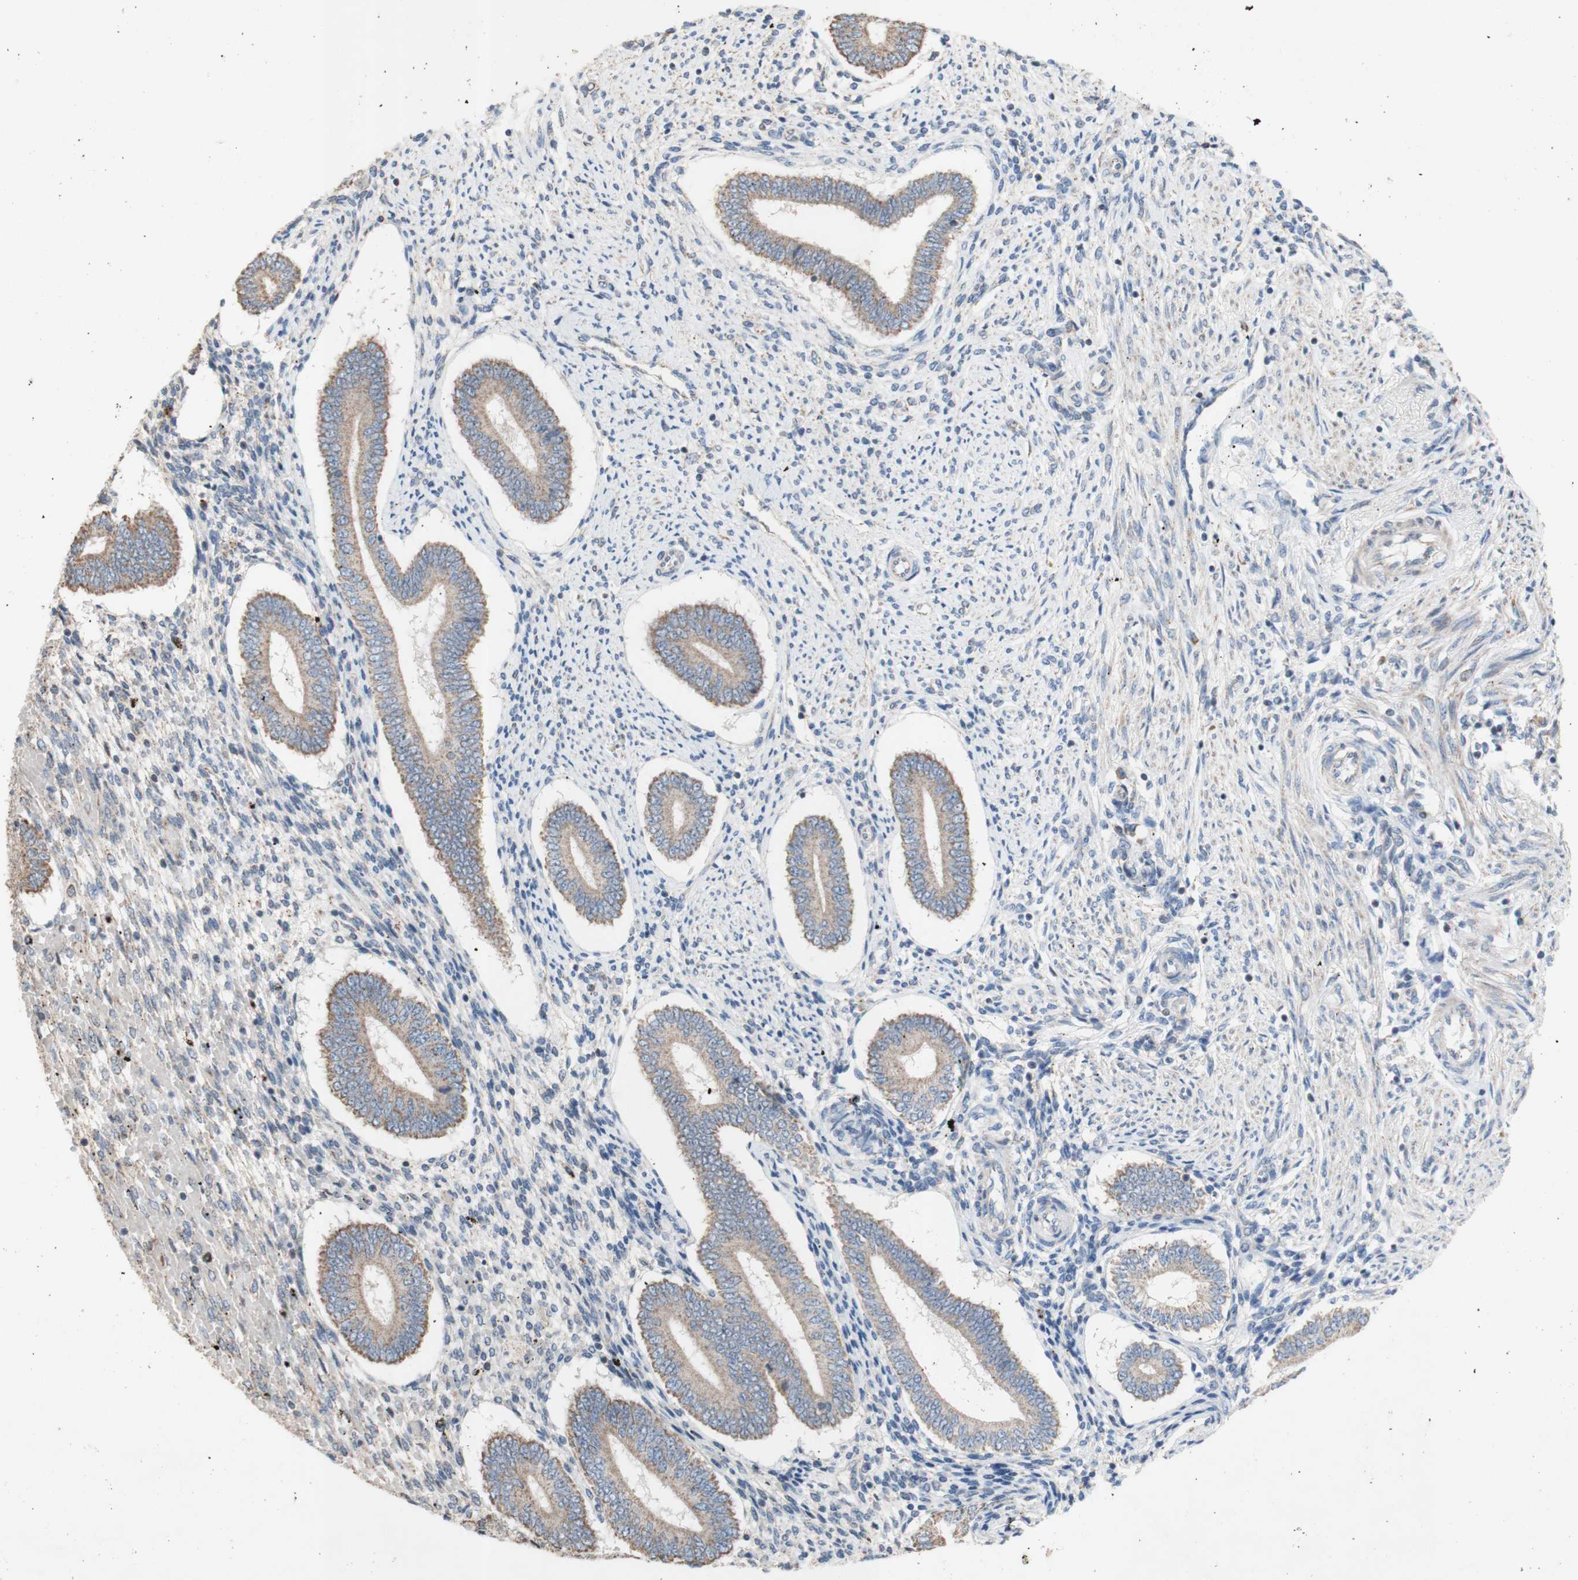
{"staining": {"intensity": "moderate", "quantity": "25%-75%", "location": "cytoplasmic/membranous"}, "tissue": "endometrium", "cell_type": "Cells in endometrial stroma", "image_type": "normal", "snomed": [{"axis": "morphology", "description": "Normal tissue, NOS"}, {"axis": "topography", "description": "Endometrium"}], "caption": "Immunohistochemistry photomicrograph of unremarkable endometrium: human endometrium stained using immunohistochemistry (IHC) displays medium levels of moderate protein expression localized specifically in the cytoplasmic/membranous of cells in endometrial stroma, appearing as a cytoplasmic/membranous brown color.", "gene": "PTGIS", "patient": {"sex": "female", "age": 42}}